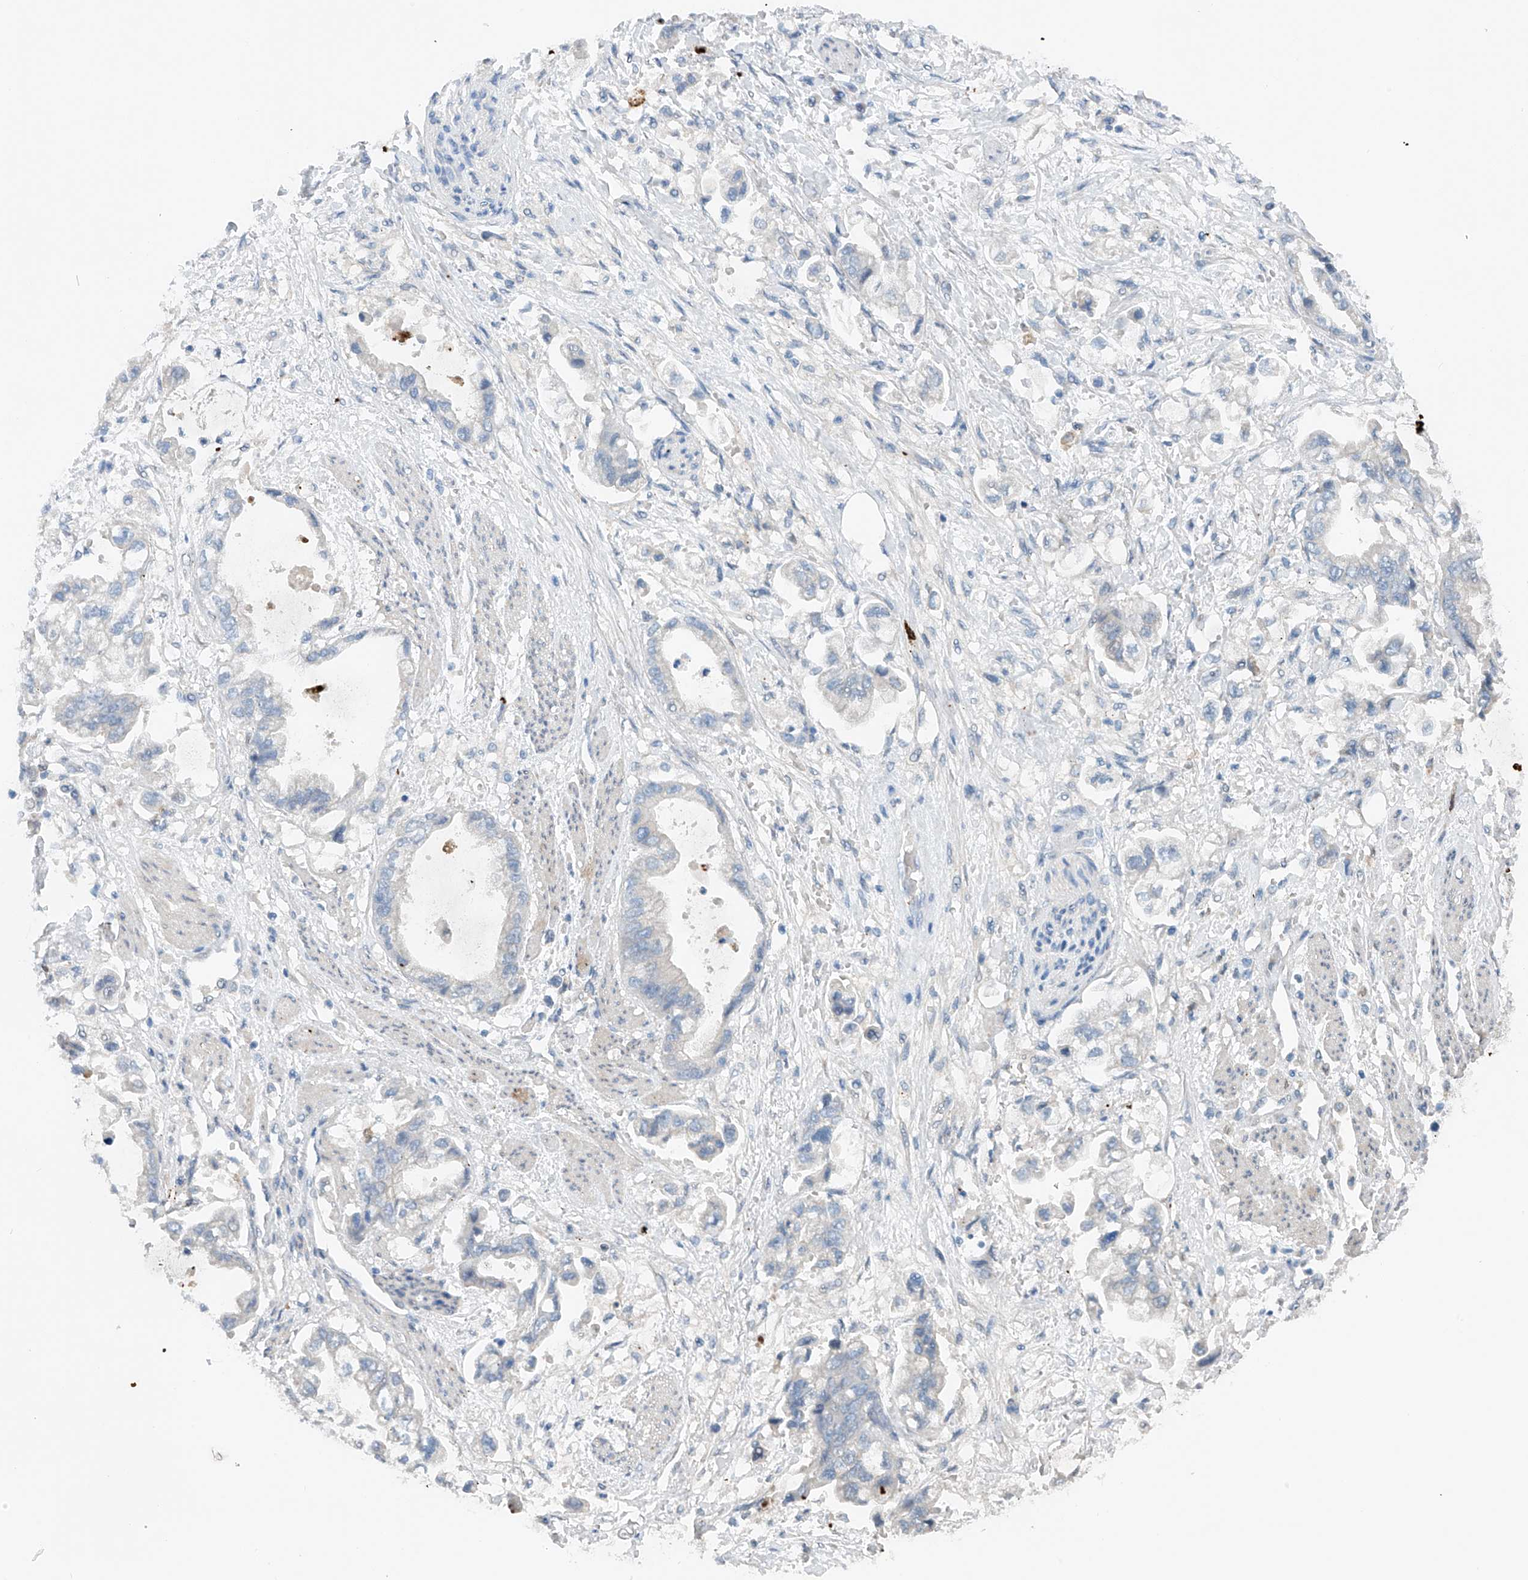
{"staining": {"intensity": "negative", "quantity": "none", "location": "none"}, "tissue": "stomach cancer", "cell_type": "Tumor cells", "image_type": "cancer", "snomed": [{"axis": "morphology", "description": "Adenocarcinoma, NOS"}, {"axis": "topography", "description": "Stomach"}], "caption": "This is an immunohistochemistry (IHC) micrograph of stomach cancer. There is no positivity in tumor cells.", "gene": "CEP85L", "patient": {"sex": "male", "age": 62}}